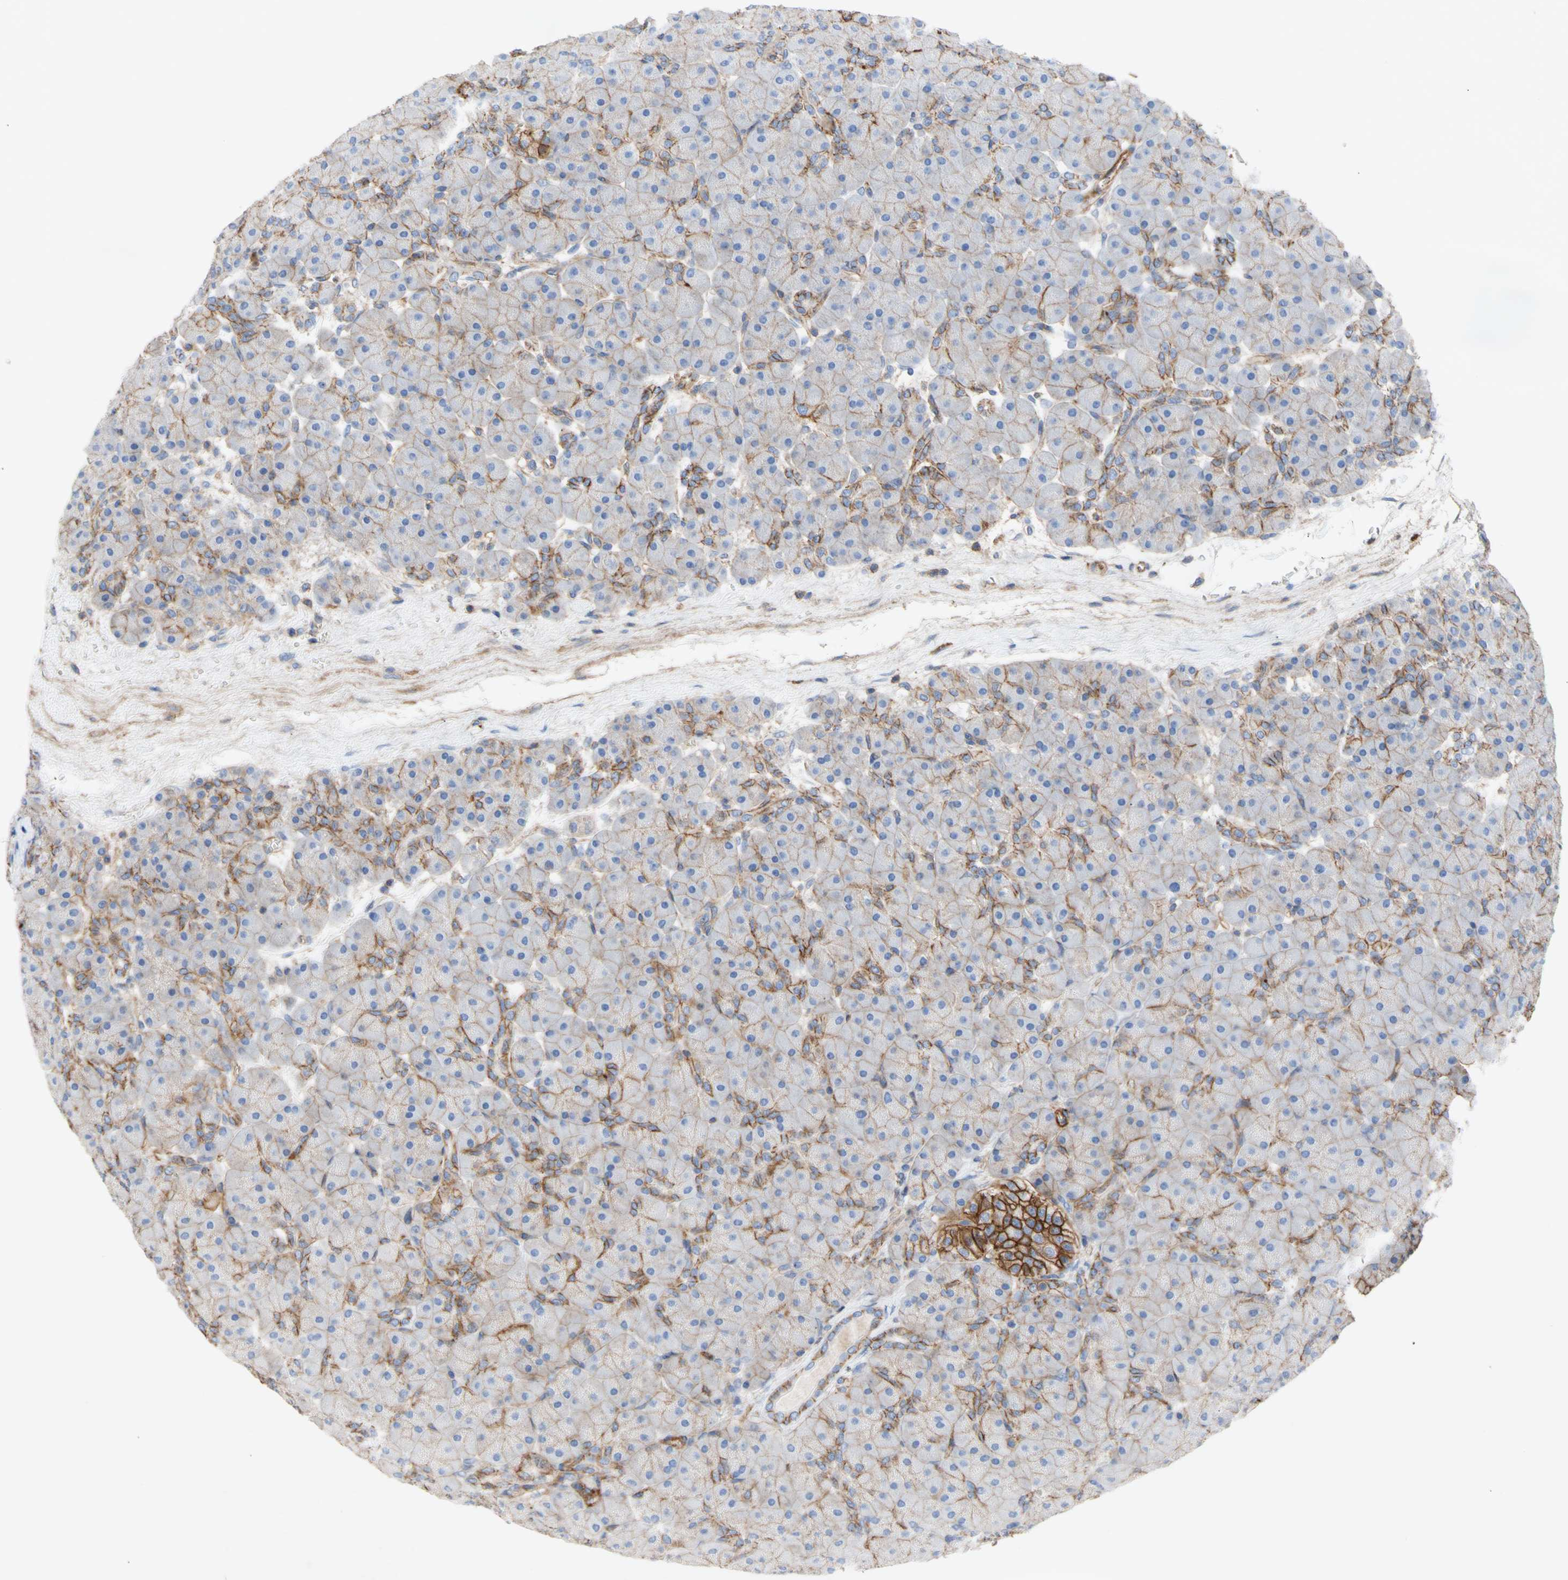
{"staining": {"intensity": "strong", "quantity": "25%-75%", "location": "cytoplasmic/membranous"}, "tissue": "pancreas", "cell_type": "Exocrine glandular cells", "image_type": "normal", "snomed": [{"axis": "morphology", "description": "Normal tissue, NOS"}, {"axis": "topography", "description": "Pancreas"}], "caption": "Immunohistochemical staining of unremarkable pancreas demonstrates 25%-75% levels of strong cytoplasmic/membranous protein positivity in approximately 25%-75% of exocrine glandular cells. (DAB (3,3'-diaminobenzidine) = brown stain, brightfield microscopy at high magnification).", "gene": "ATP2A3", "patient": {"sex": "male", "age": 66}}